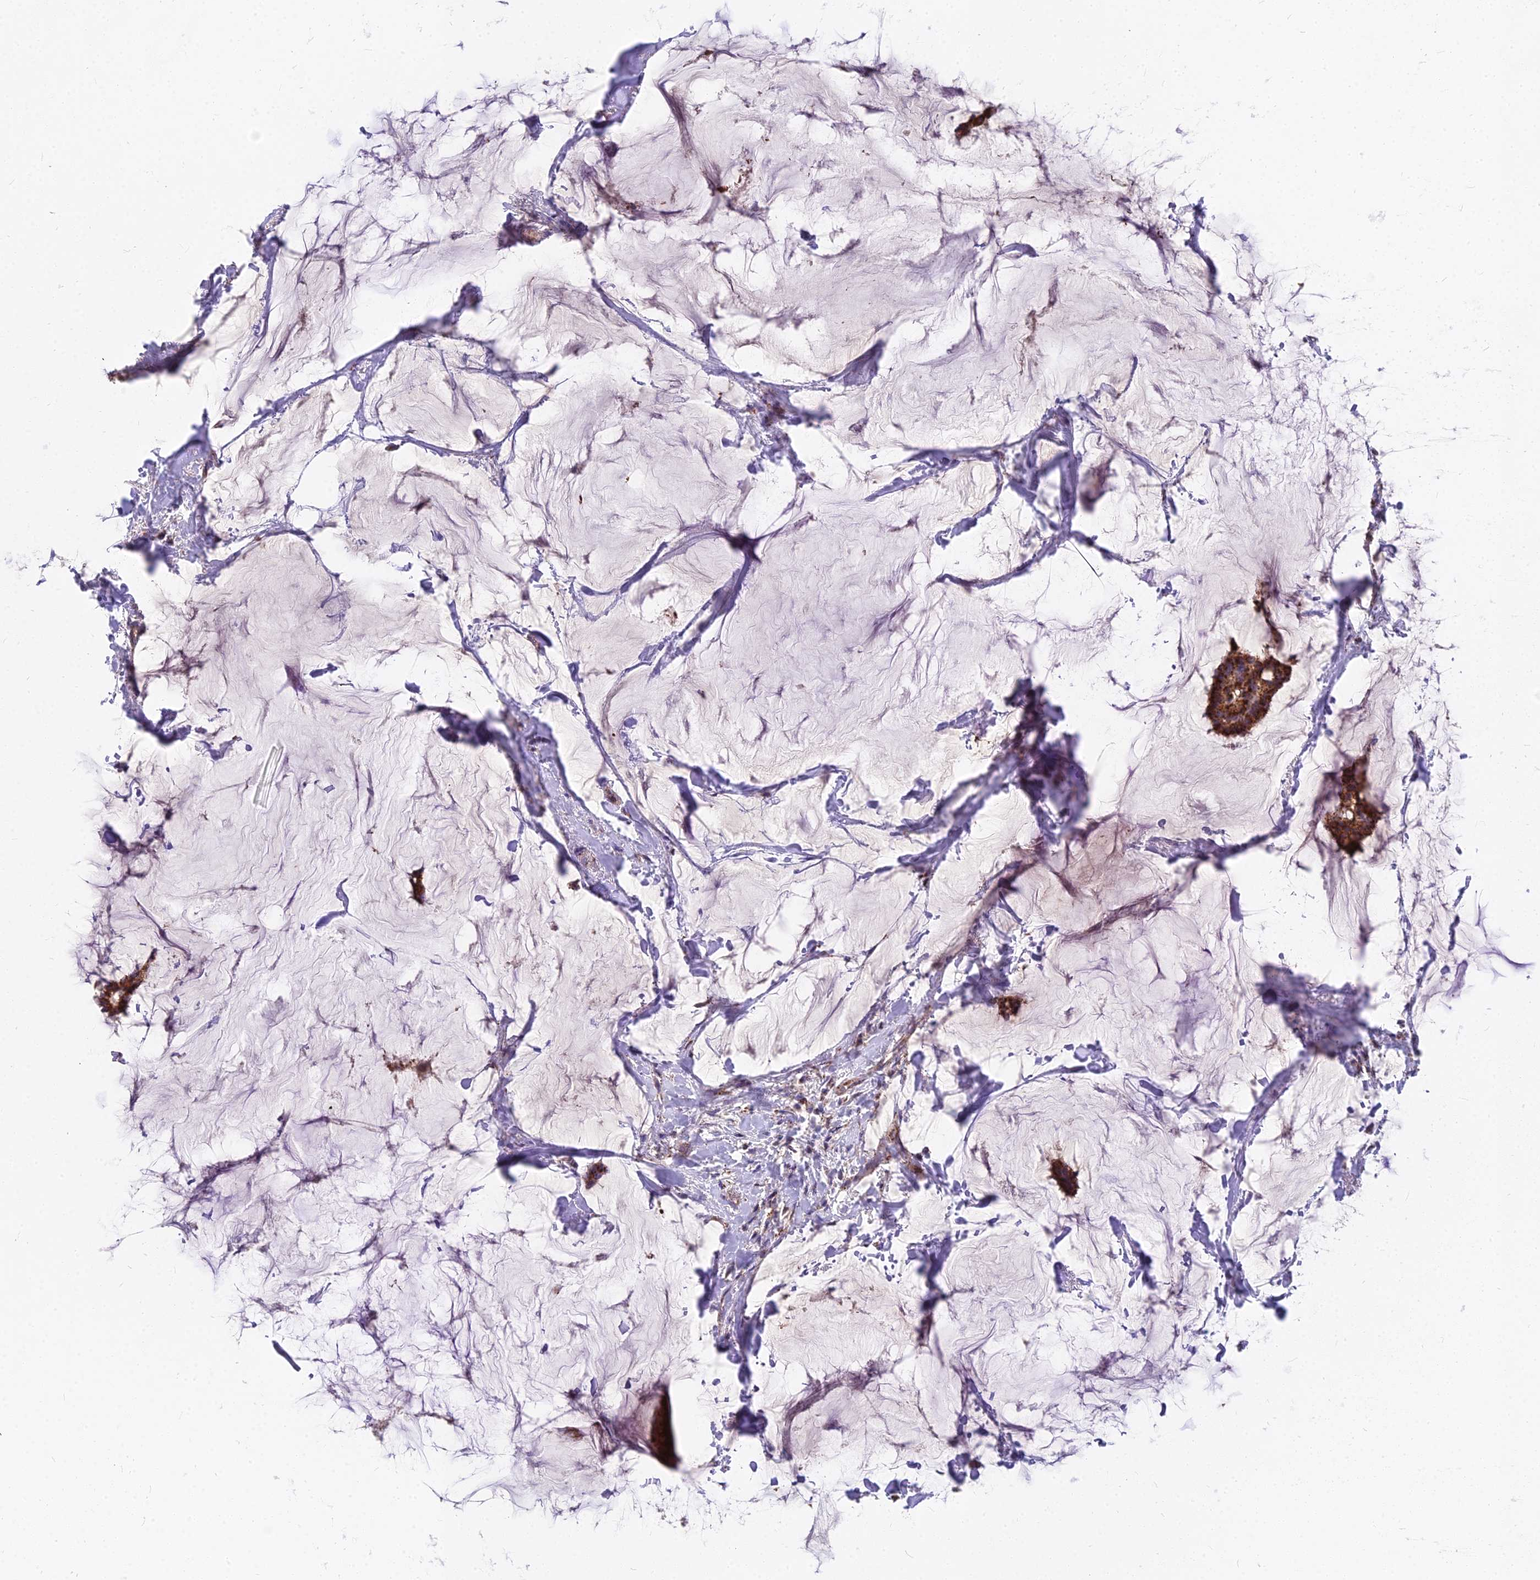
{"staining": {"intensity": "strong", "quantity": ">75%", "location": "cytoplasmic/membranous"}, "tissue": "breast cancer", "cell_type": "Tumor cells", "image_type": "cancer", "snomed": [{"axis": "morphology", "description": "Duct carcinoma"}, {"axis": "topography", "description": "Breast"}], "caption": "An image of human breast cancer stained for a protein reveals strong cytoplasmic/membranous brown staining in tumor cells. The staining was performed using DAB to visualize the protein expression in brown, while the nuclei were stained in blue with hematoxylin (Magnification: 20x).", "gene": "FRMPD1", "patient": {"sex": "female", "age": 93}}